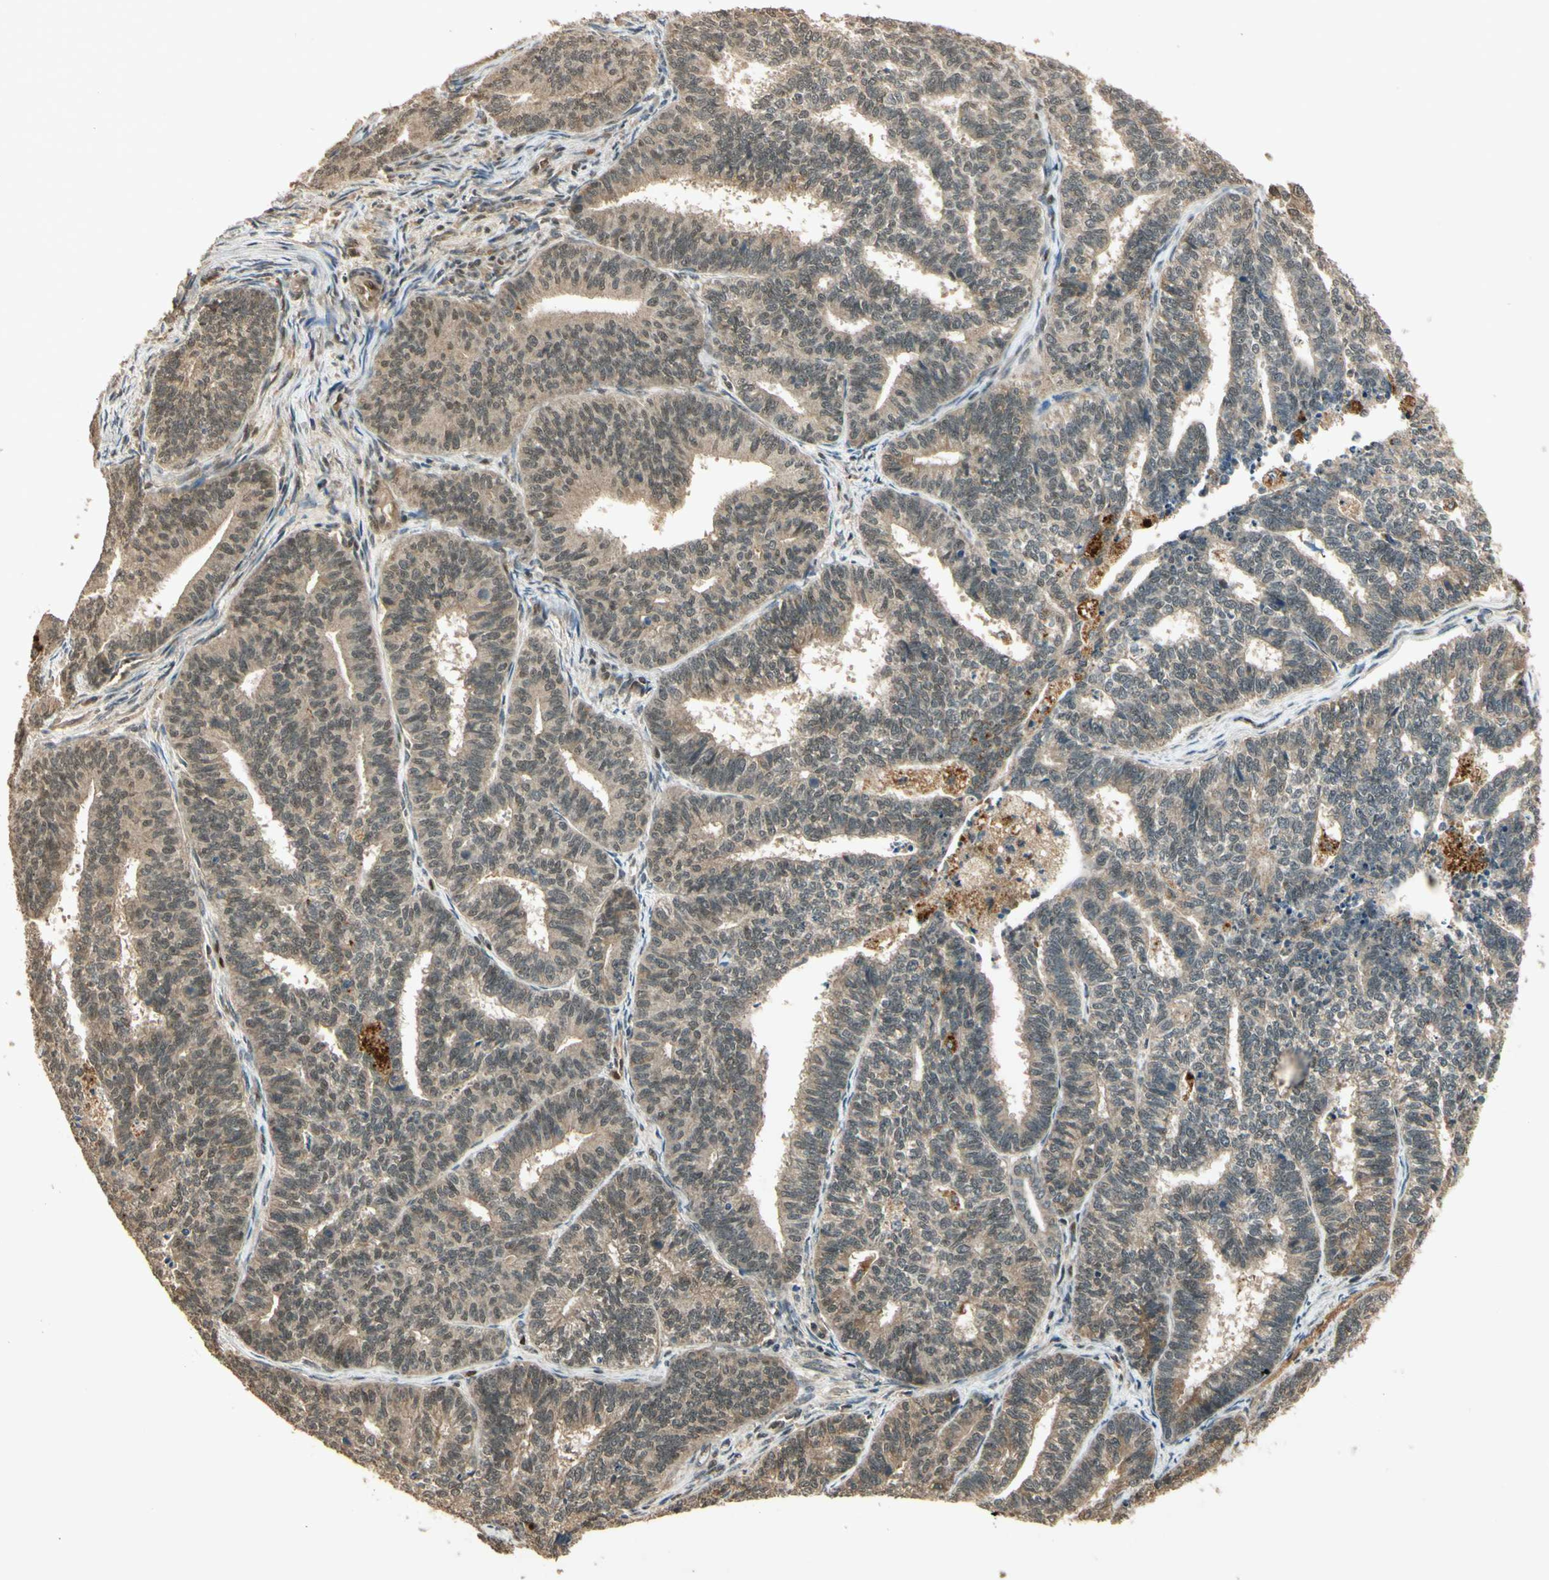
{"staining": {"intensity": "moderate", "quantity": "<25%", "location": "cytoplasmic/membranous"}, "tissue": "endometrial cancer", "cell_type": "Tumor cells", "image_type": "cancer", "snomed": [{"axis": "morphology", "description": "Adenocarcinoma, NOS"}, {"axis": "topography", "description": "Endometrium"}], "caption": "Brown immunohistochemical staining in endometrial cancer exhibits moderate cytoplasmic/membranous positivity in approximately <25% of tumor cells.", "gene": "GMEB2", "patient": {"sex": "female", "age": 70}}